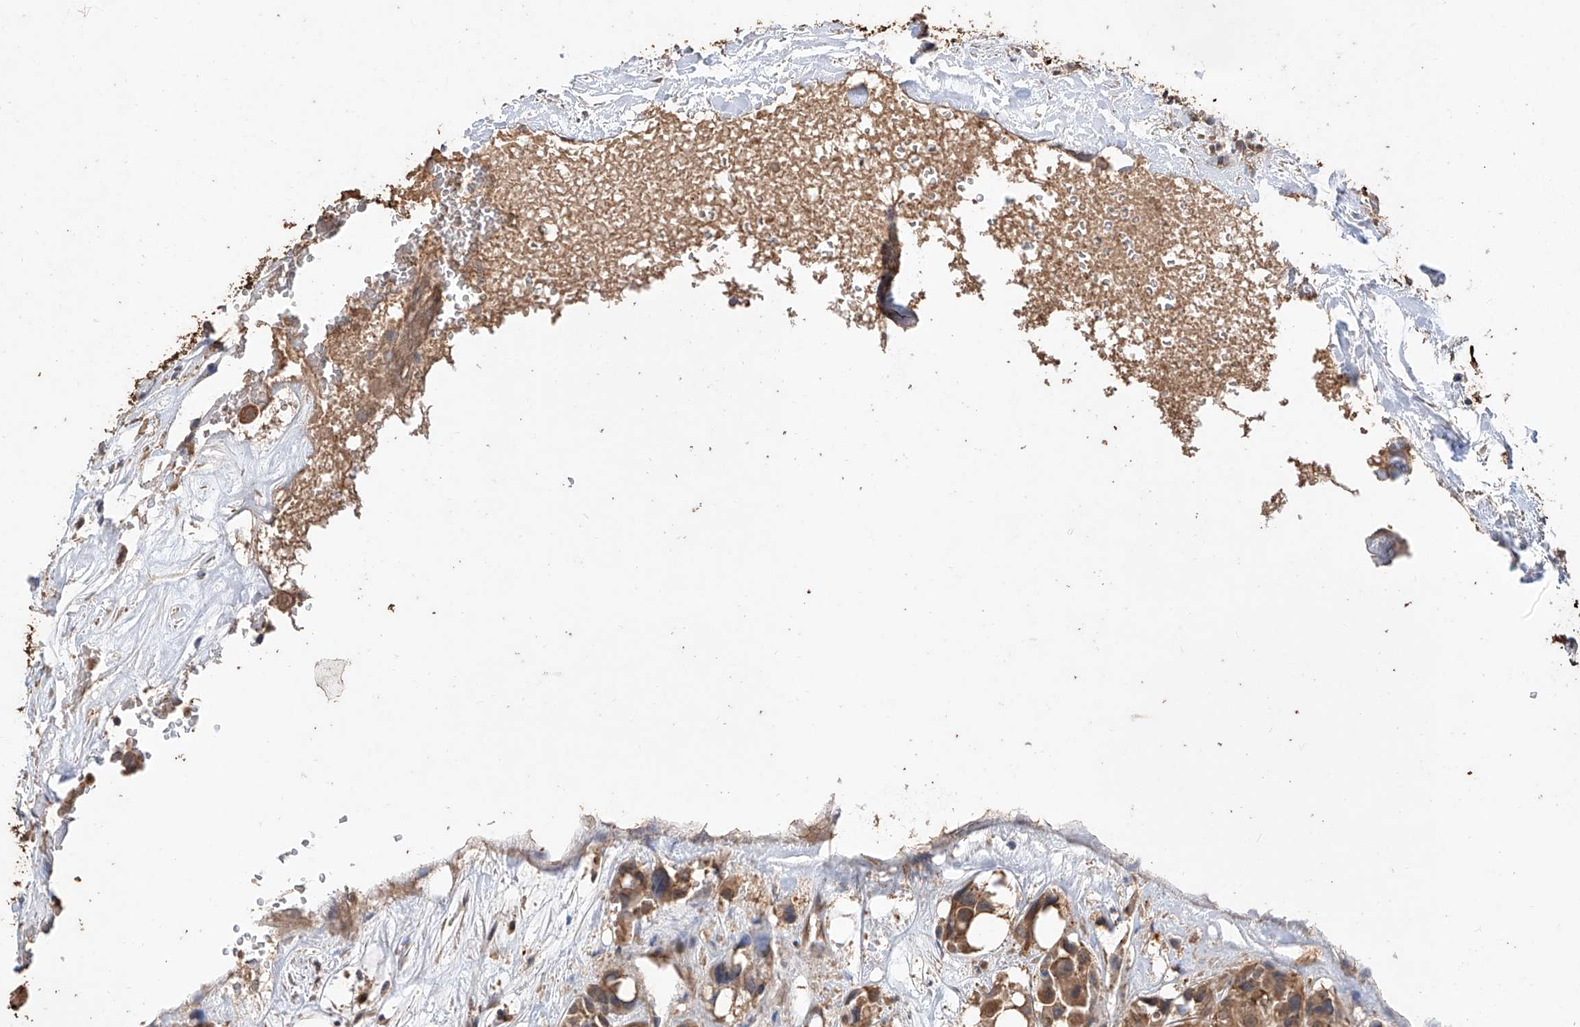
{"staining": {"intensity": "moderate", "quantity": ">75%", "location": "cytoplasmic/membranous"}, "tissue": "urothelial cancer", "cell_type": "Tumor cells", "image_type": "cancer", "snomed": [{"axis": "morphology", "description": "Urothelial carcinoma, High grade"}, {"axis": "topography", "description": "Urinary bladder"}], "caption": "Immunohistochemistry (IHC) of human urothelial cancer demonstrates medium levels of moderate cytoplasmic/membranous expression in approximately >75% of tumor cells.", "gene": "ELOVL1", "patient": {"sex": "male", "age": 64}}